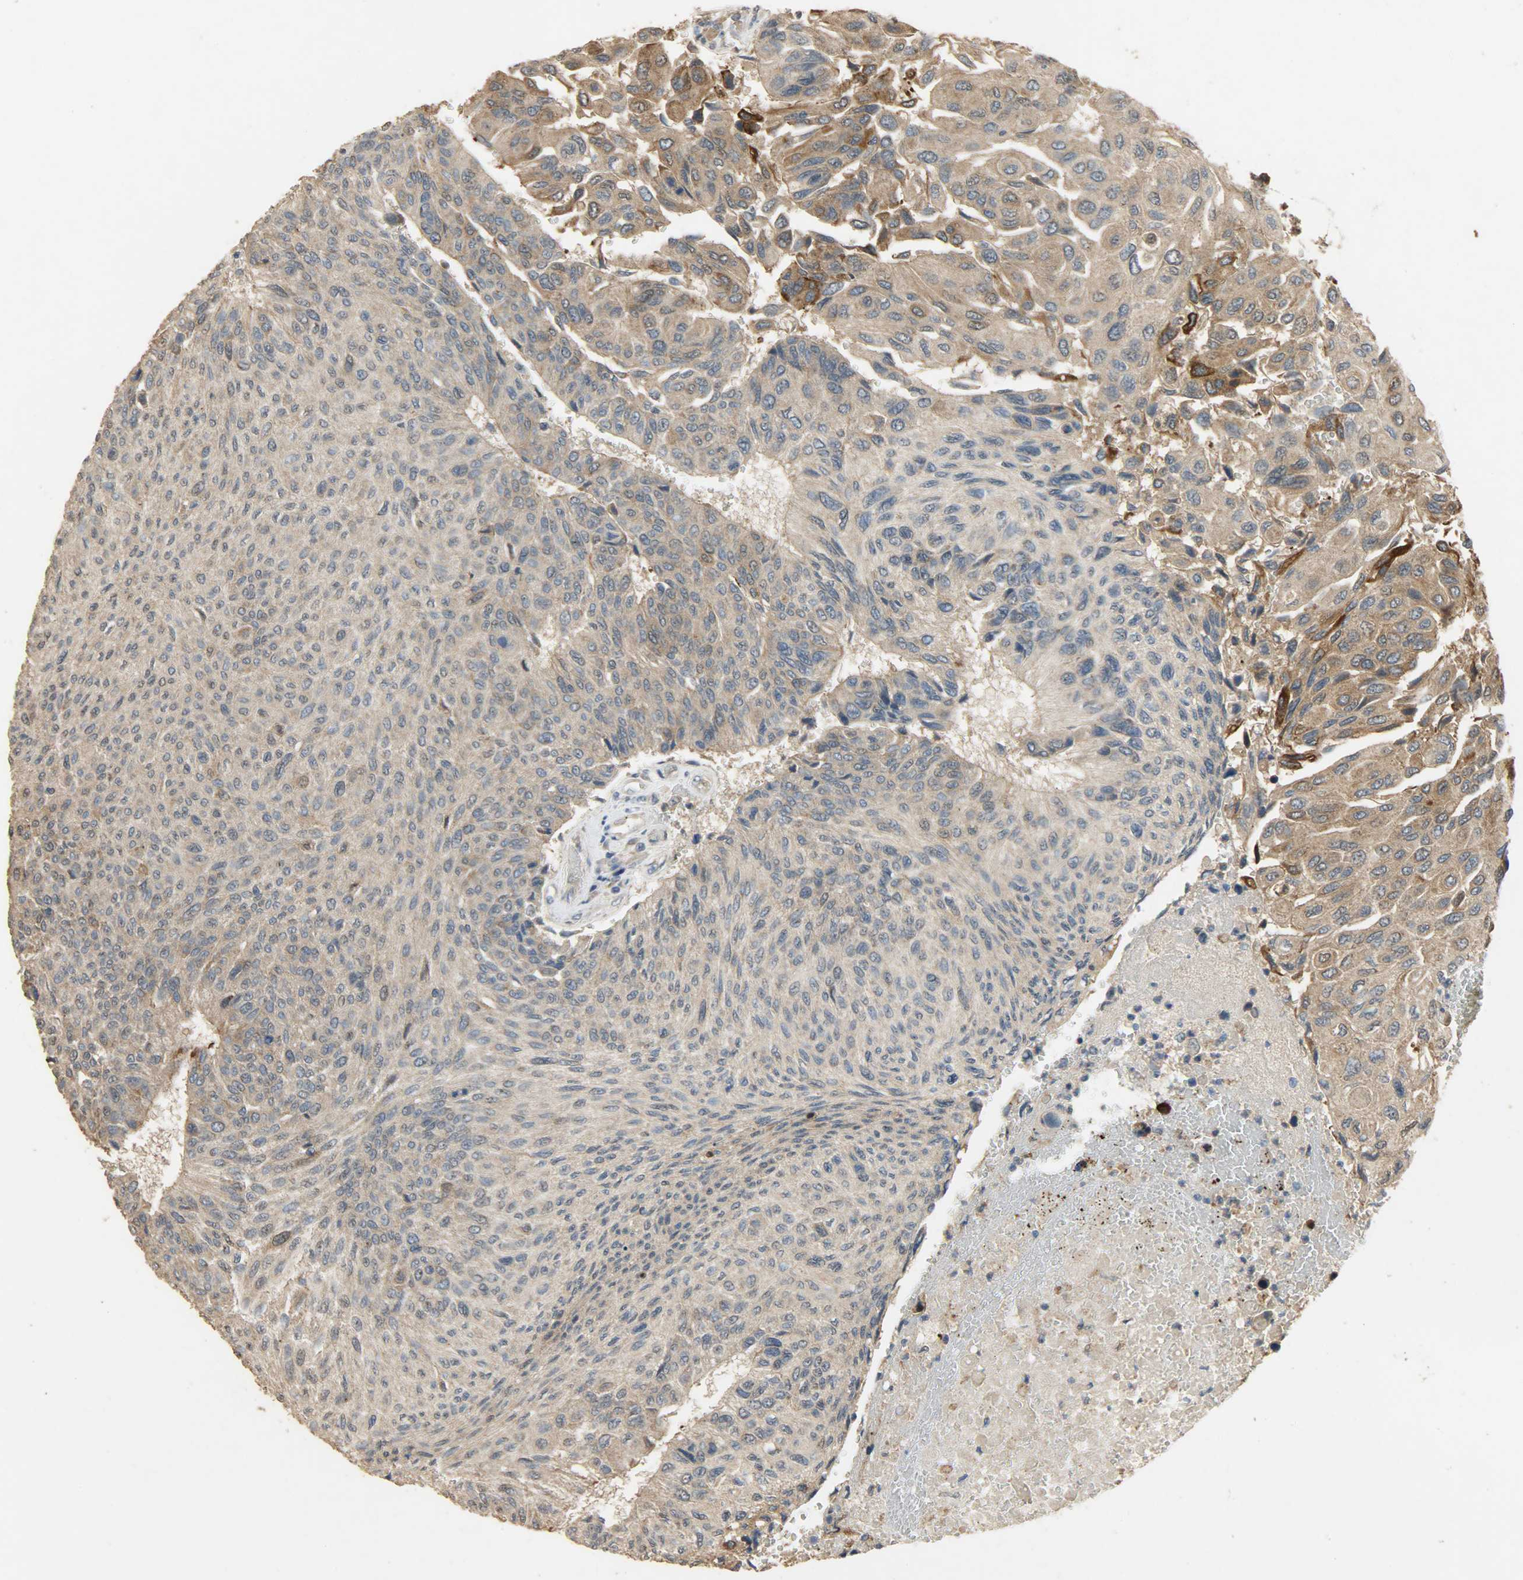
{"staining": {"intensity": "moderate", "quantity": ">75%", "location": "cytoplasmic/membranous"}, "tissue": "urothelial cancer", "cell_type": "Tumor cells", "image_type": "cancer", "snomed": [{"axis": "morphology", "description": "Urothelial carcinoma, High grade"}, {"axis": "topography", "description": "Urinary bladder"}], "caption": "Immunohistochemical staining of human urothelial cancer exhibits medium levels of moderate cytoplasmic/membranous protein expression in about >75% of tumor cells.", "gene": "CDKN2C", "patient": {"sex": "male", "age": 66}}